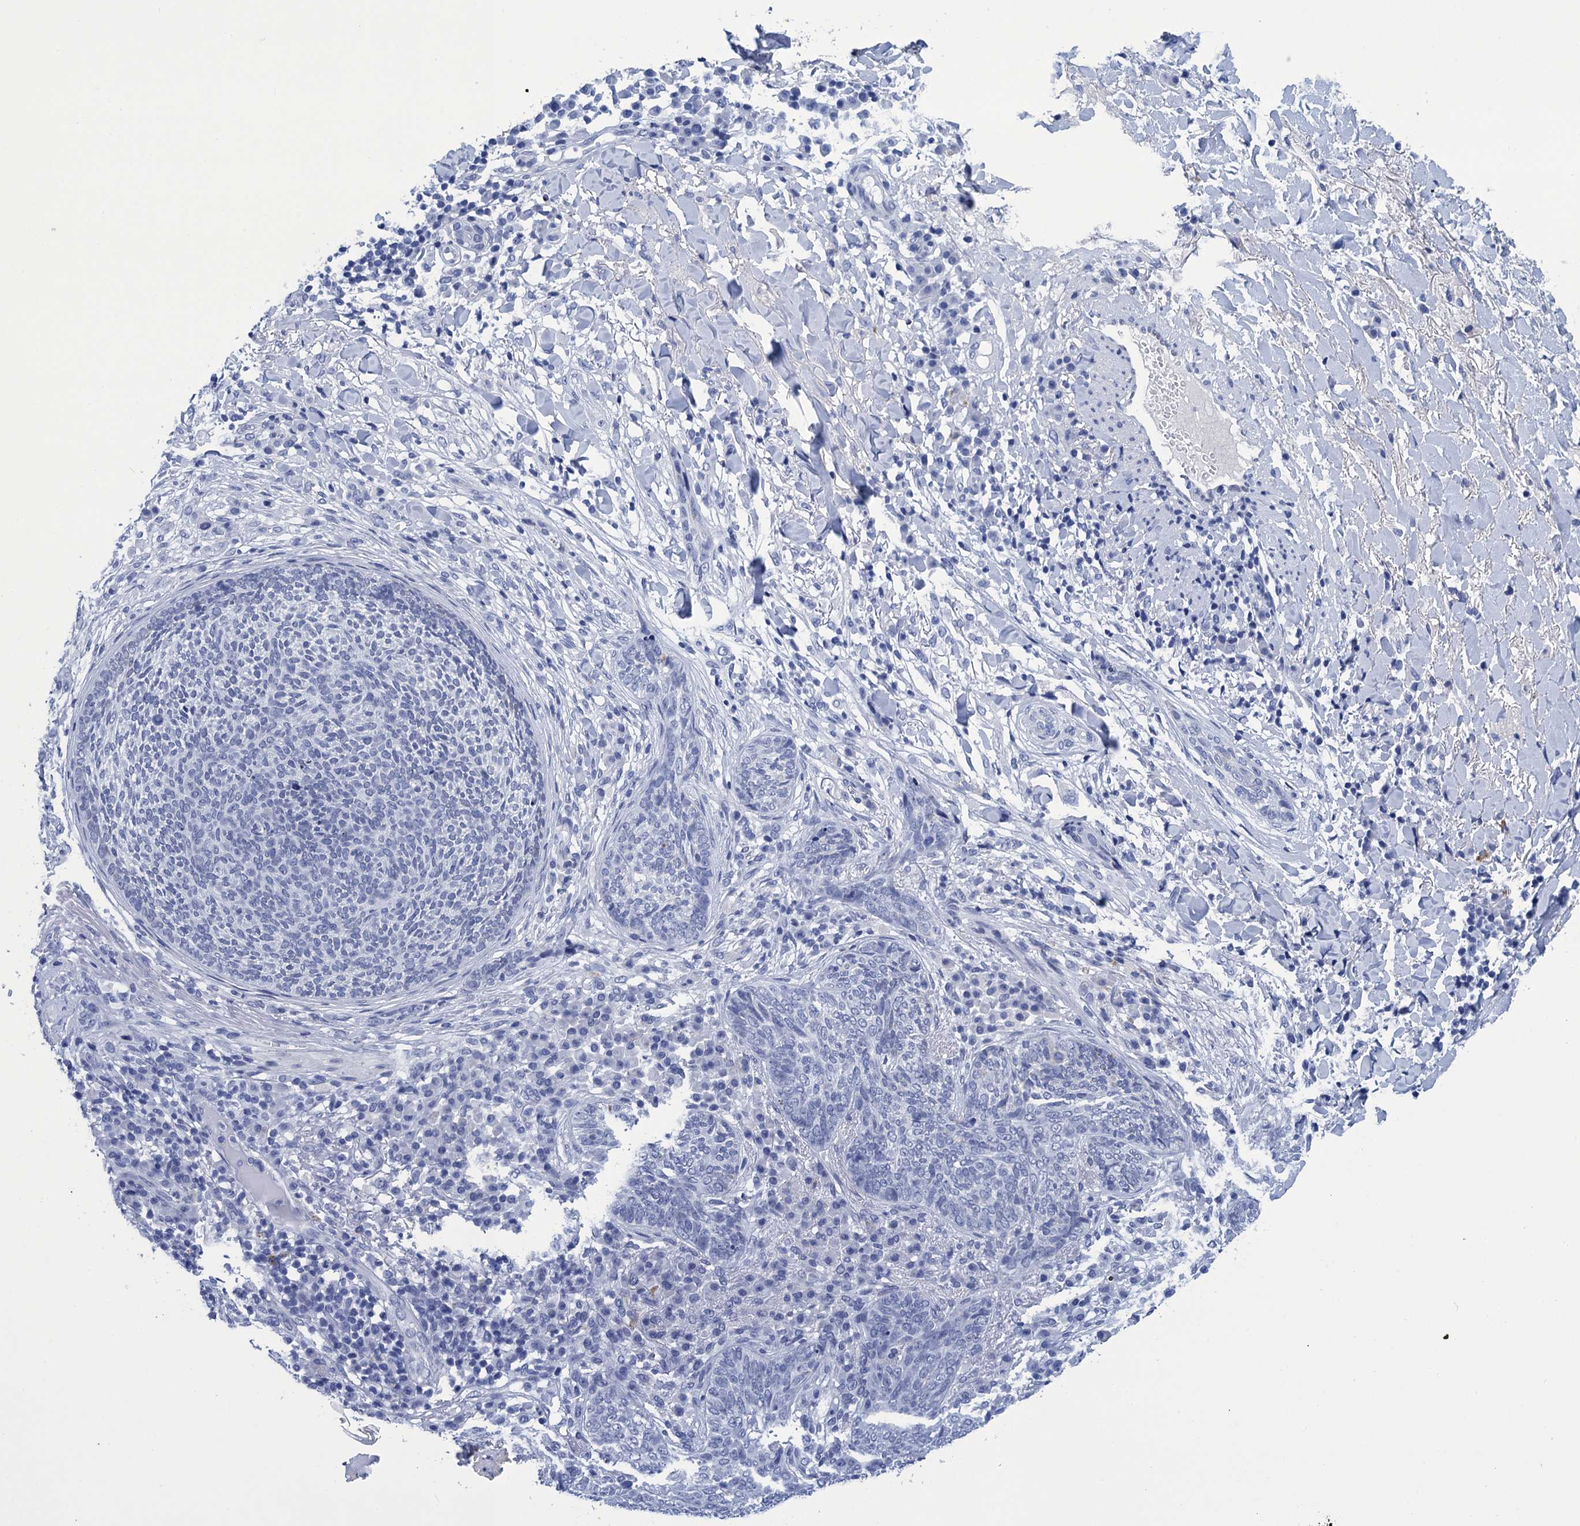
{"staining": {"intensity": "negative", "quantity": "none", "location": "none"}, "tissue": "skin cancer", "cell_type": "Tumor cells", "image_type": "cancer", "snomed": [{"axis": "morphology", "description": "Basal cell carcinoma"}, {"axis": "topography", "description": "Skin"}], "caption": "IHC histopathology image of neoplastic tissue: skin cancer (basal cell carcinoma) stained with DAB (3,3'-diaminobenzidine) reveals no significant protein expression in tumor cells.", "gene": "METTL25", "patient": {"sex": "male", "age": 85}}